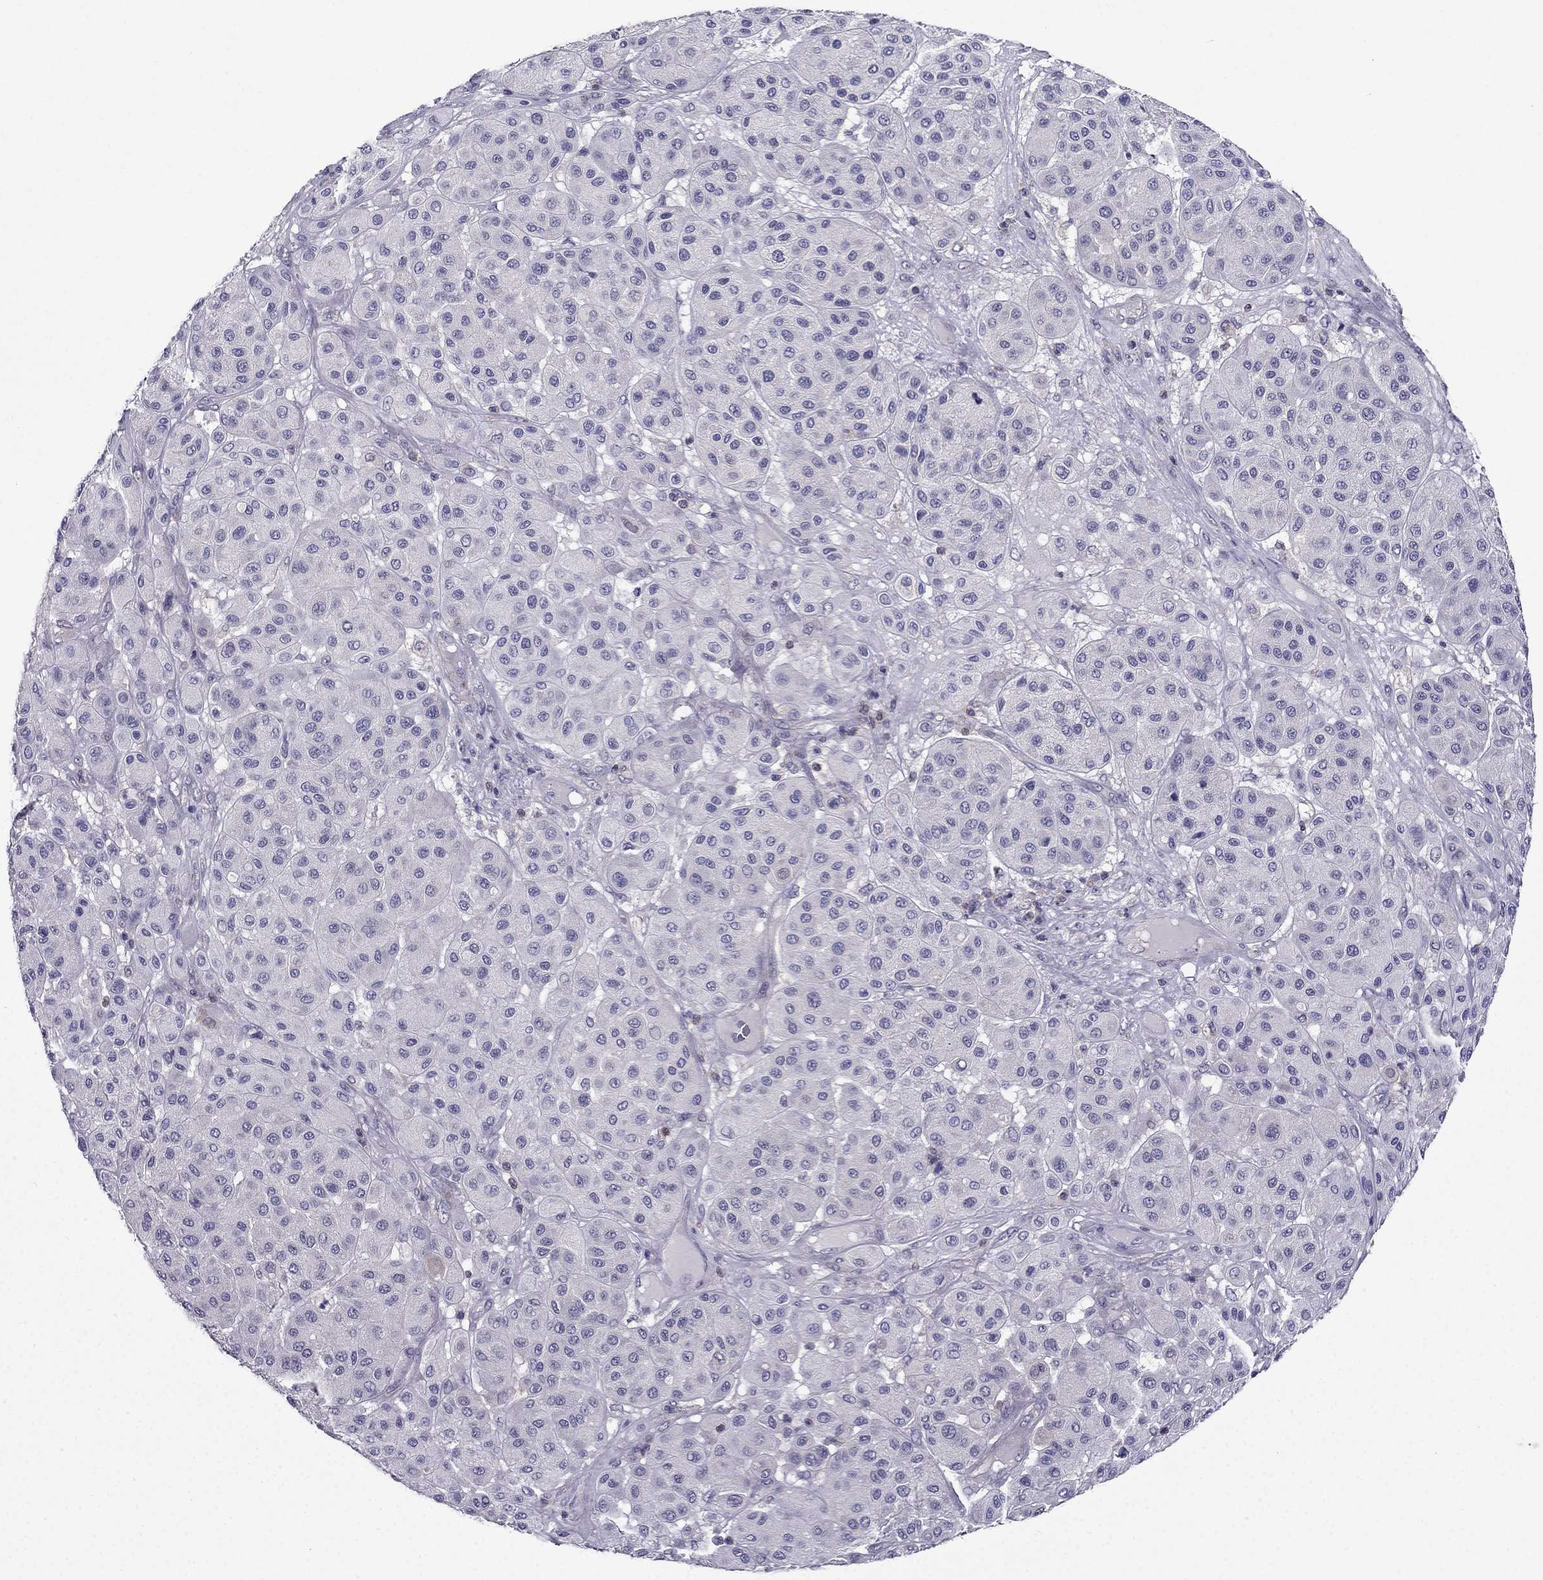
{"staining": {"intensity": "negative", "quantity": "none", "location": "none"}, "tissue": "melanoma", "cell_type": "Tumor cells", "image_type": "cancer", "snomed": [{"axis": "morphology", "description": "Malignant melanoma, Metastatic site"}, {"axis": "topography", "description": "Smooth muscle"}], "caption": "The image exhibits no significant staining in tumor cells of malignant melanoma (metastatic site).", "gene": "AAK1", "patient": {"sex": "male", "age": 41}}